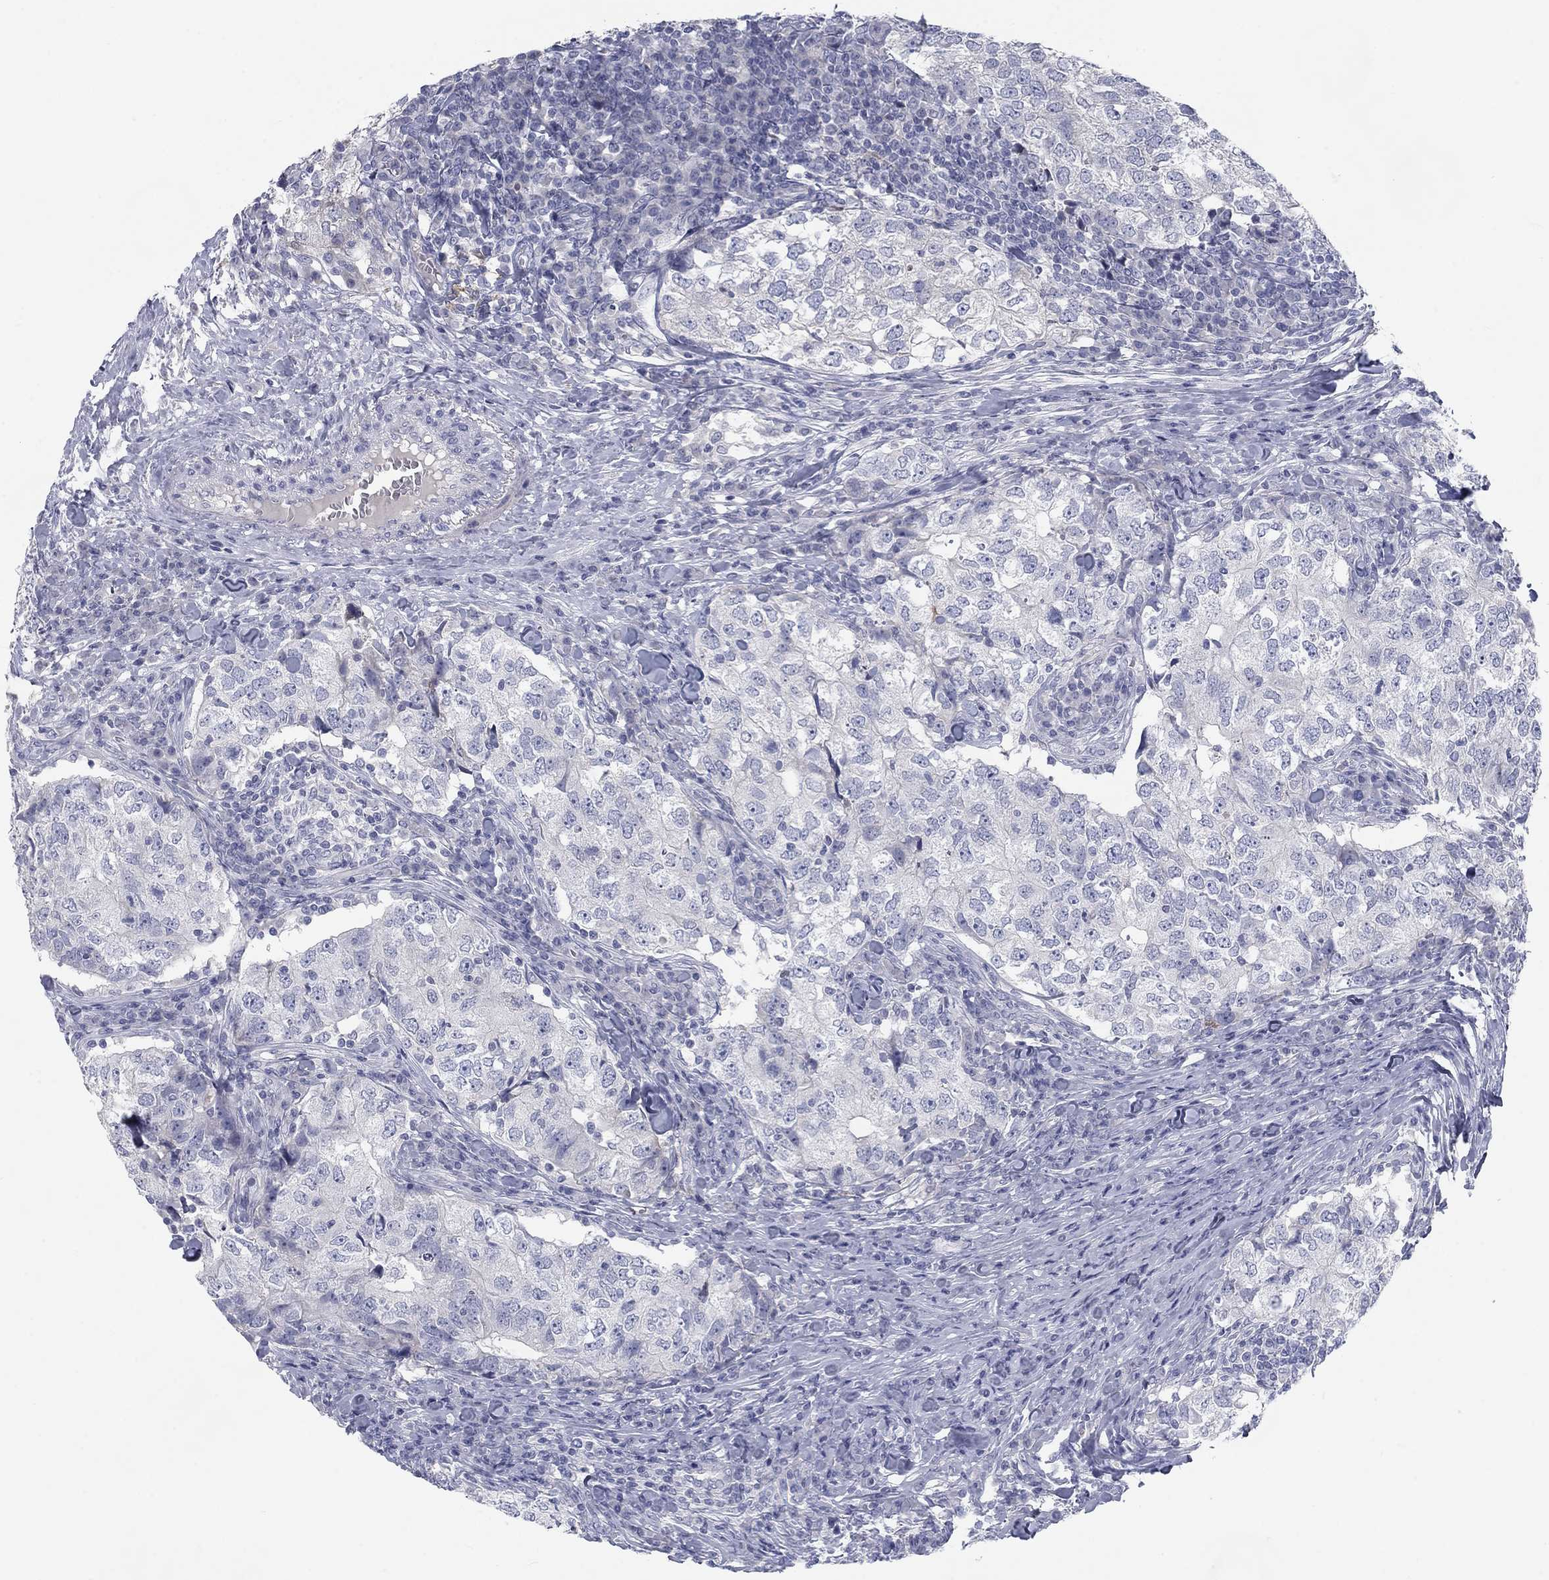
{"staining": {"intensity": "negative", "quantity": "none", "location": "none"}, "tissue": "breast cancer", "cell_type": "Tumor cells", "image_type": "cancer", "snomed": [{"axis": "morphology", "description": "Duct carcinoma"}, {"axis": "topography", "description": "Breast"}], "caption": "Tumor cells show no significant protein staining in breast cancer (infiltrating ductal carcinoma). (Brightfield microscopy of DAB (3,3'-diaminobenzidine) immunohistochemistry (IHC) at high magnification).", "gene": "CALB1", "patient": {"sex": "female", "age": 30}}